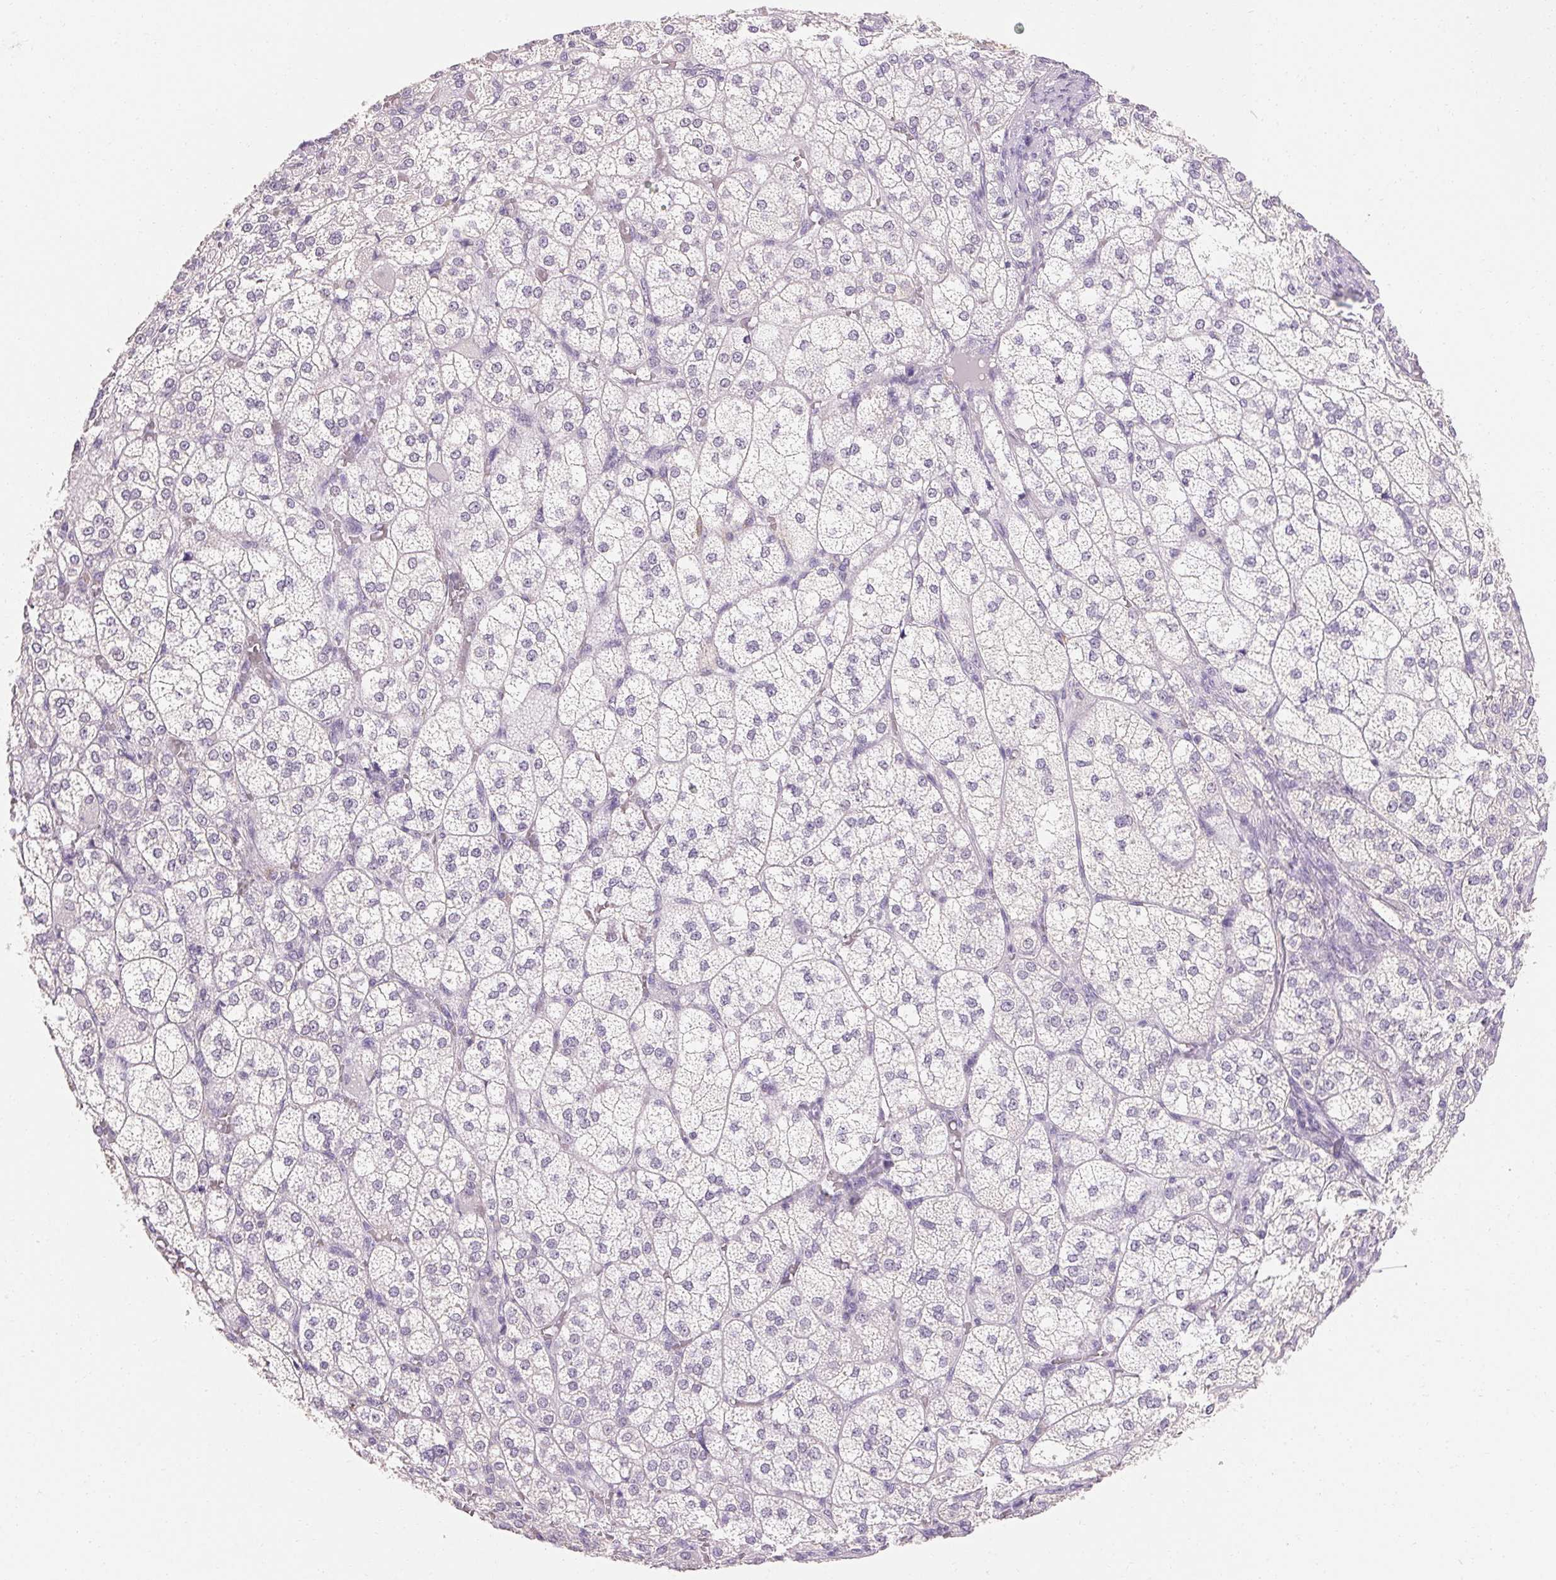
{"staining": {"intensity": "negative", "quantity": "none", "location": "none"}, "tissue": "adrenal gland", "cell_type": "Glandular cells", "image_type": "normal", "snomed": [{"axis": "morphology", "description": "Normal tissue, NOS"}, {"axis": "topography", "description": "Adrenal gland"}], "caption": "Immunohistochemistry histopathology image of unremarkable human adrenal gland stained for a protein (brown), which shows no positivity in glandular cells.", "gene": "MAP7D2", "patient": {"sex": "female", "age": 60}}